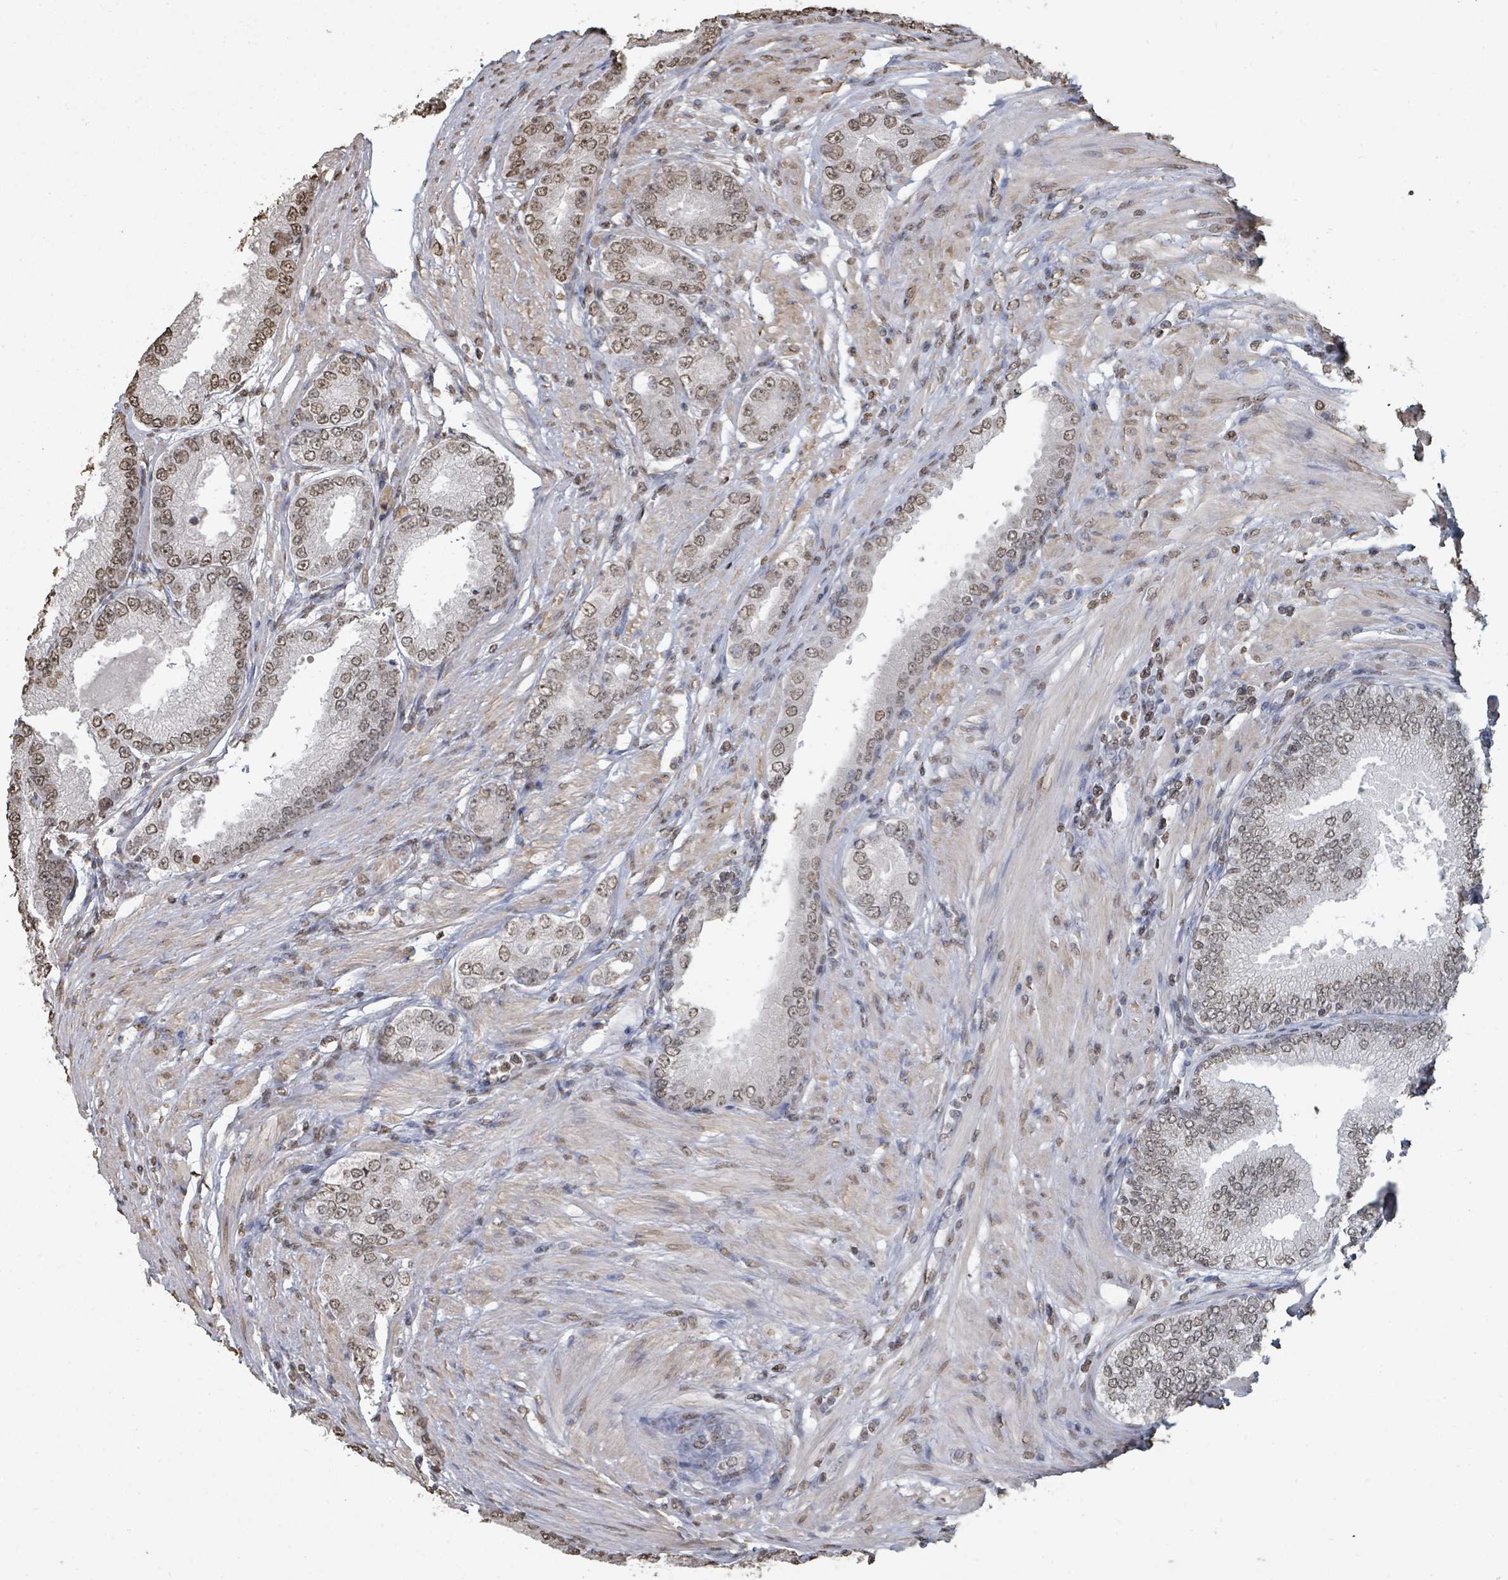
{"staining": {"intensity": "moderate", "quantity": ">75%", "location": "nuclear"}, "tissue": "prostate cancer", "cell_type": "Tumor cells", "image_type": "cancer", "snomed": [{"axis": "morphology", "description": "Adenocarcinoma, High grade"}, {"axis": "topography", "description": "Prostate"}], "caption": "Immunohistochemistry (IHC) photomicrograph of neoplastic tissue: prostate cancer stained using immunohistochemistry shows medium levels of moderate protein expression localized specifically in the nuclear of tumor cells, appearing as a nuclear brown color.", "gene": "MRPS12", "patient": {"sex": "male", "age": 71}}